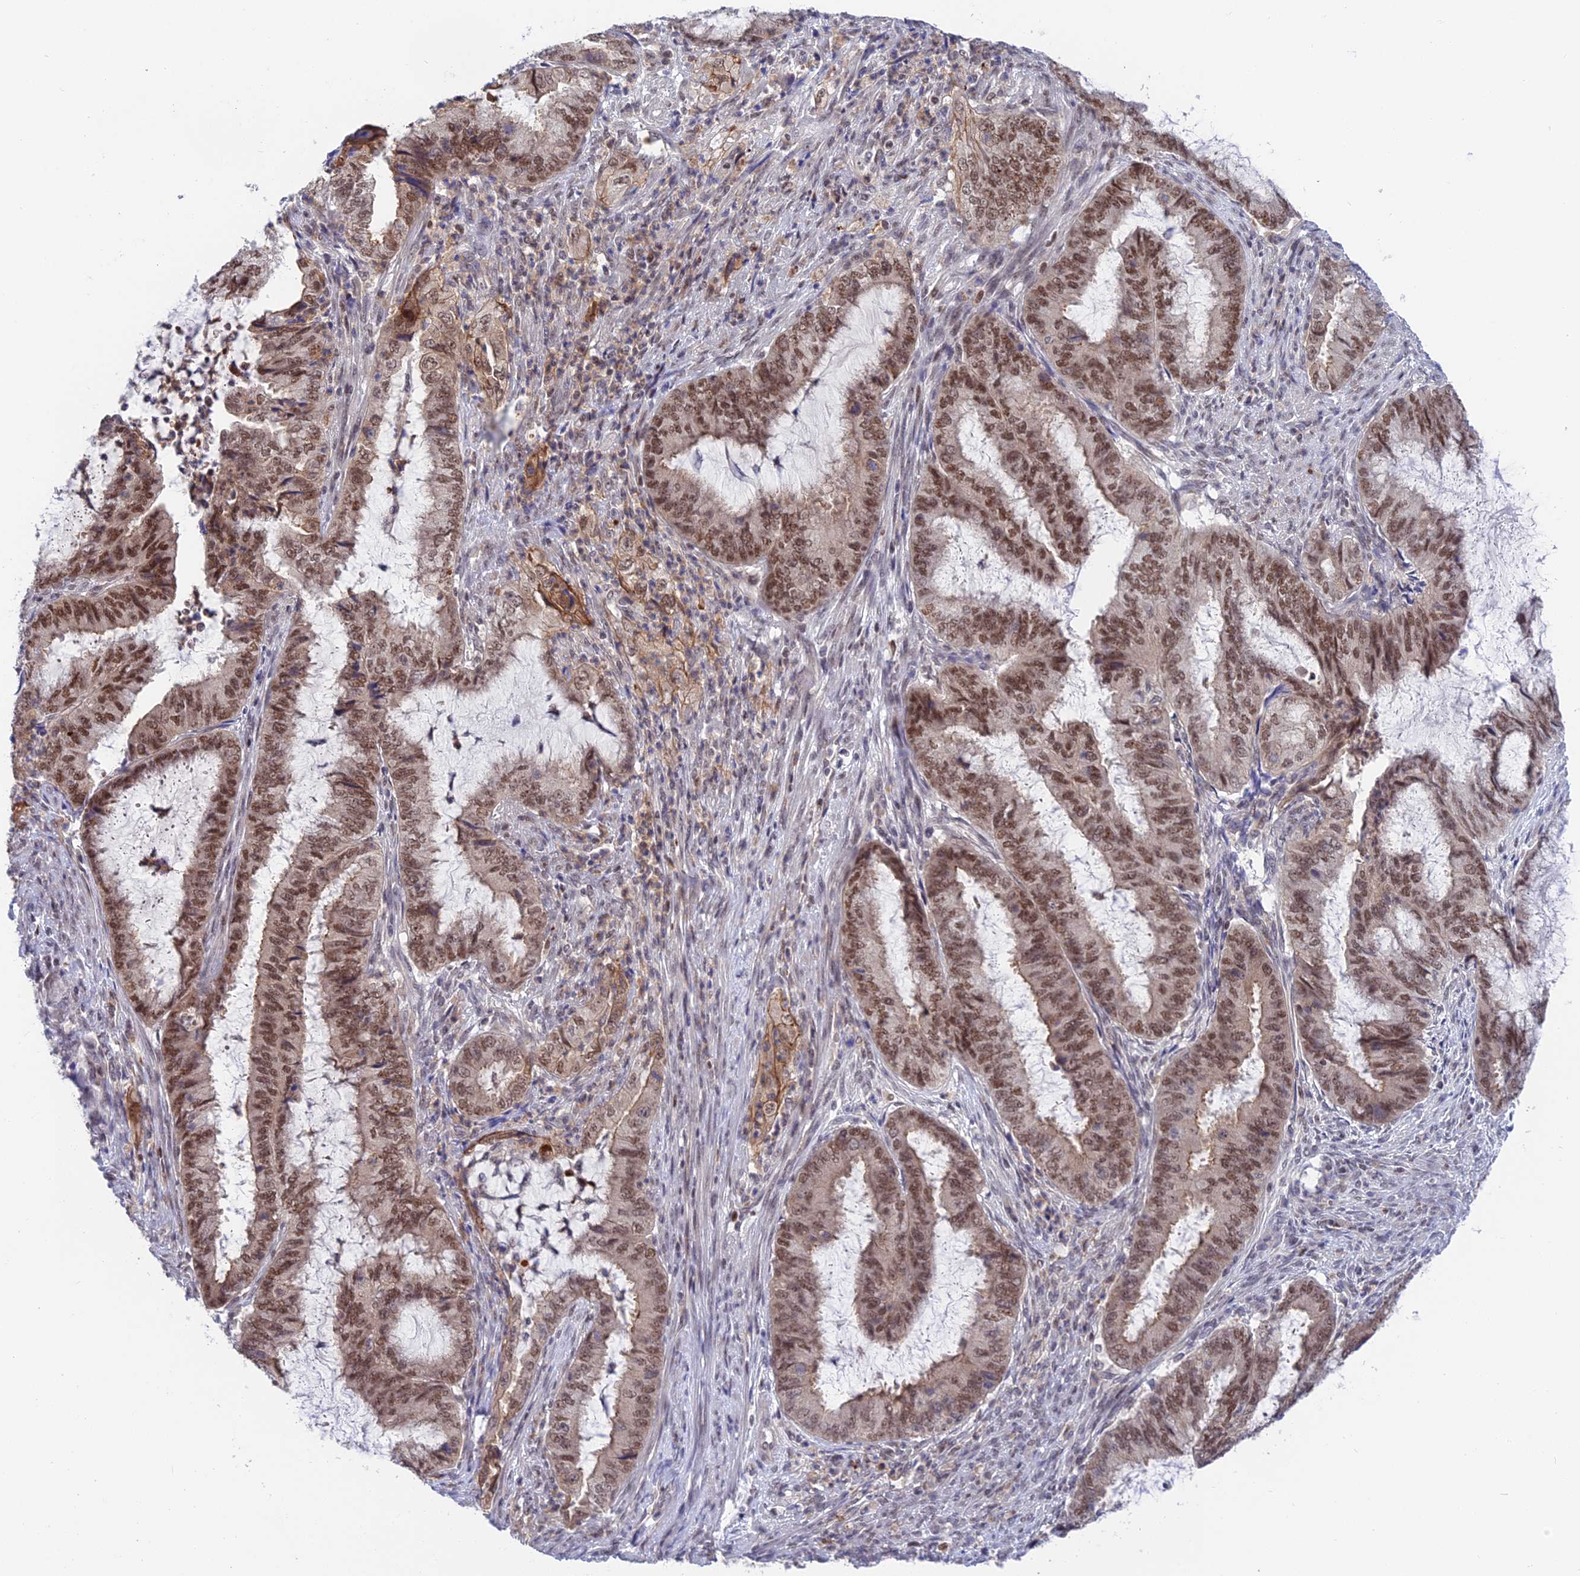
{"staining": {"intensity": "moderate", "quantity": ">75%", "location": "nuclear"}, "tissue": "endometrial cancer", "cell_type": "Tumor cells", "image_type": "cancer", "snomed": [{"axis": "morphology", "description": "Adenocarcinoma, NOS"}, {"axis": "topography", "description": "Endometrium"}], "caption": "Human endometrial cancer stained for a protein (brown) demonstrates moderate nuclear positive expression in approximately >75% of tumor cells.", "gene": "TCEA1", "patient": {"sex": "female", "age": 51}}